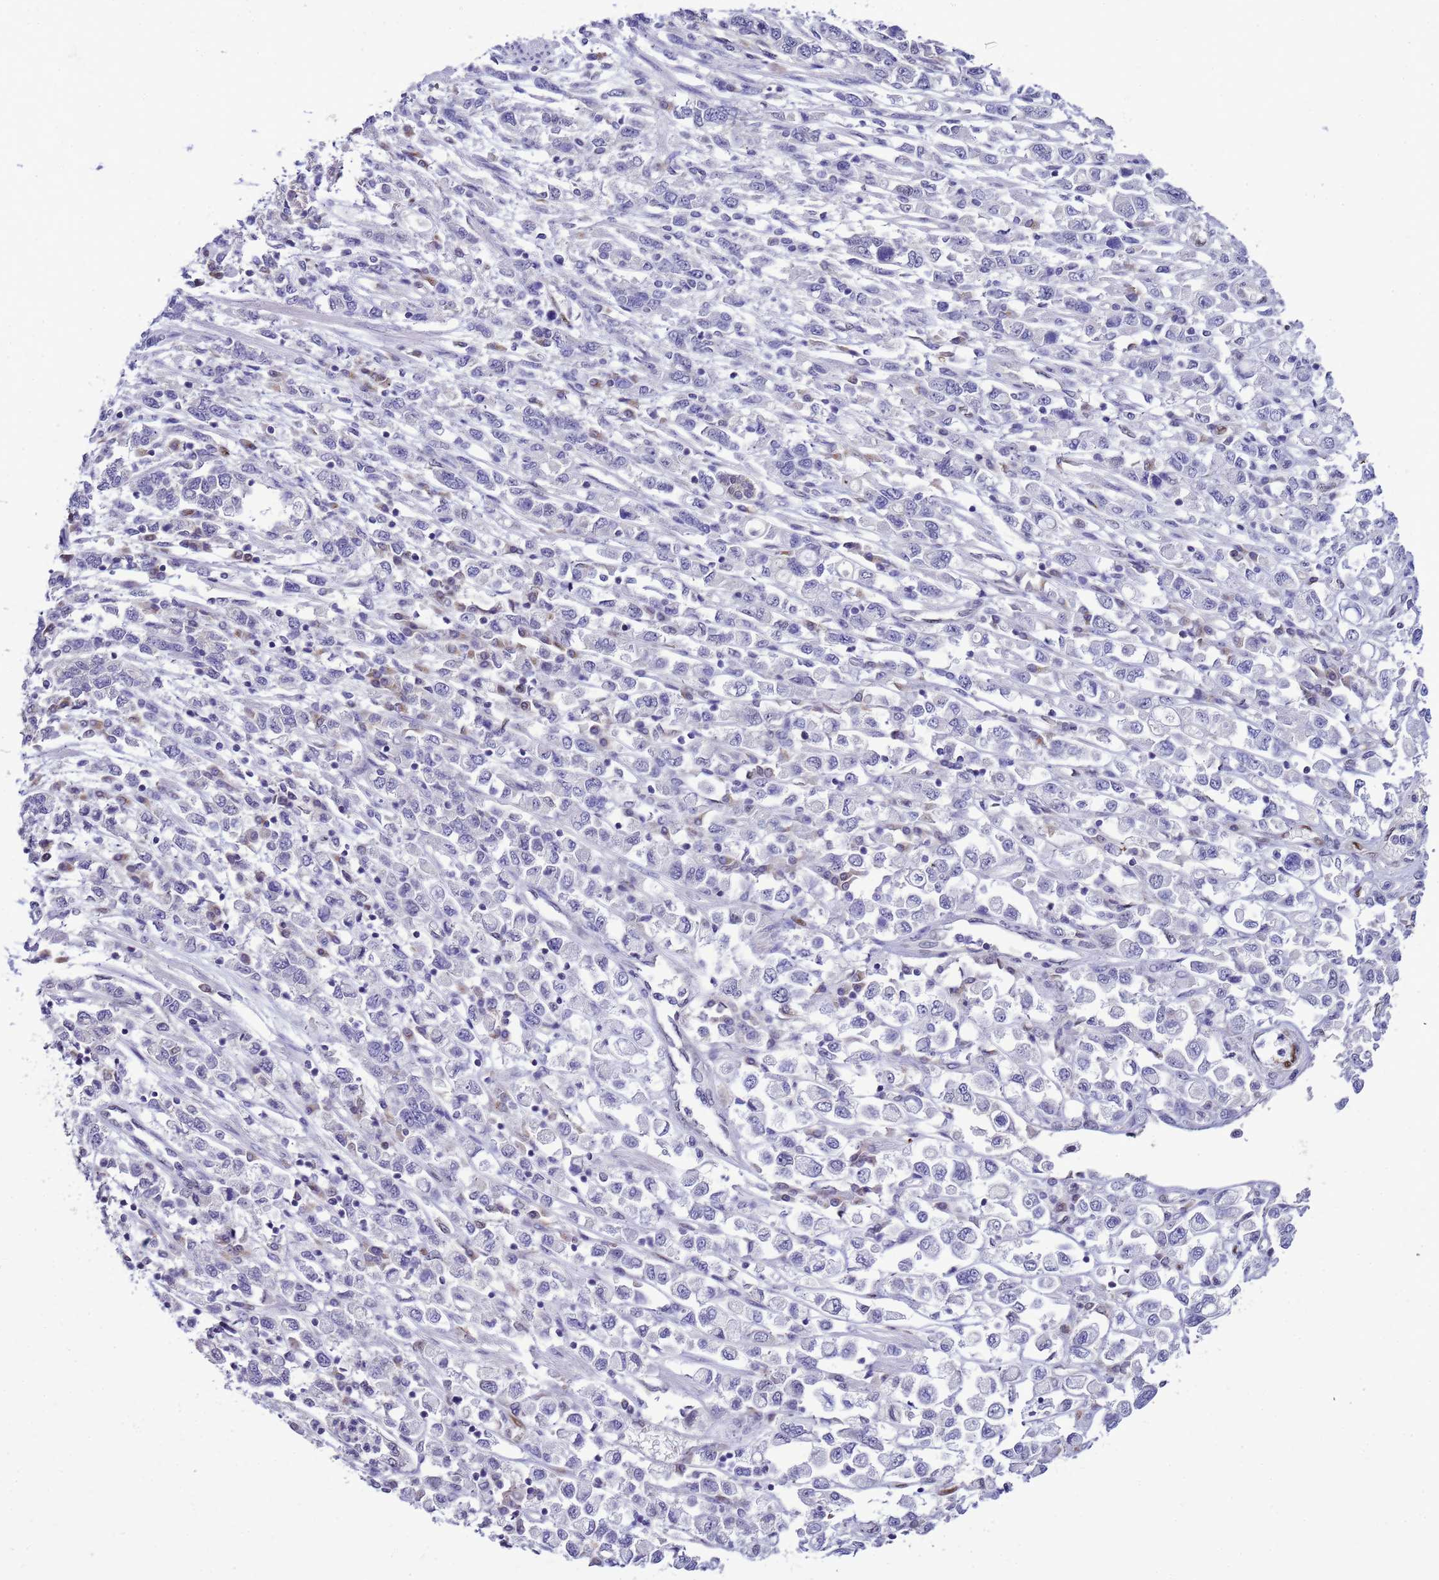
{"staining": {"intensity": "negative", "quantity": "none", "location": "none"}, "tissue": "stomach cancer", "cell_type": "Tumor cells", "image_type": "cancer", "snomed": [{"axis": "morphology", "description": "Adenocarcinoma, NOS"}, {"axis": "topography", "description": "Stomach"}], "caption": "Adenocarcinoma (stomach) was stained to show a protein in brown. There is no significant staining in tumor cells. The staining was performed using DAB (3,3'-diaminobenzidine) to visualize the protein expression in brown, while the nuclei were stained in blue with hematoxylin (Magnification: 20x).", "gene": "DDI2", "patient": {"sex": "female", "age": 76}}